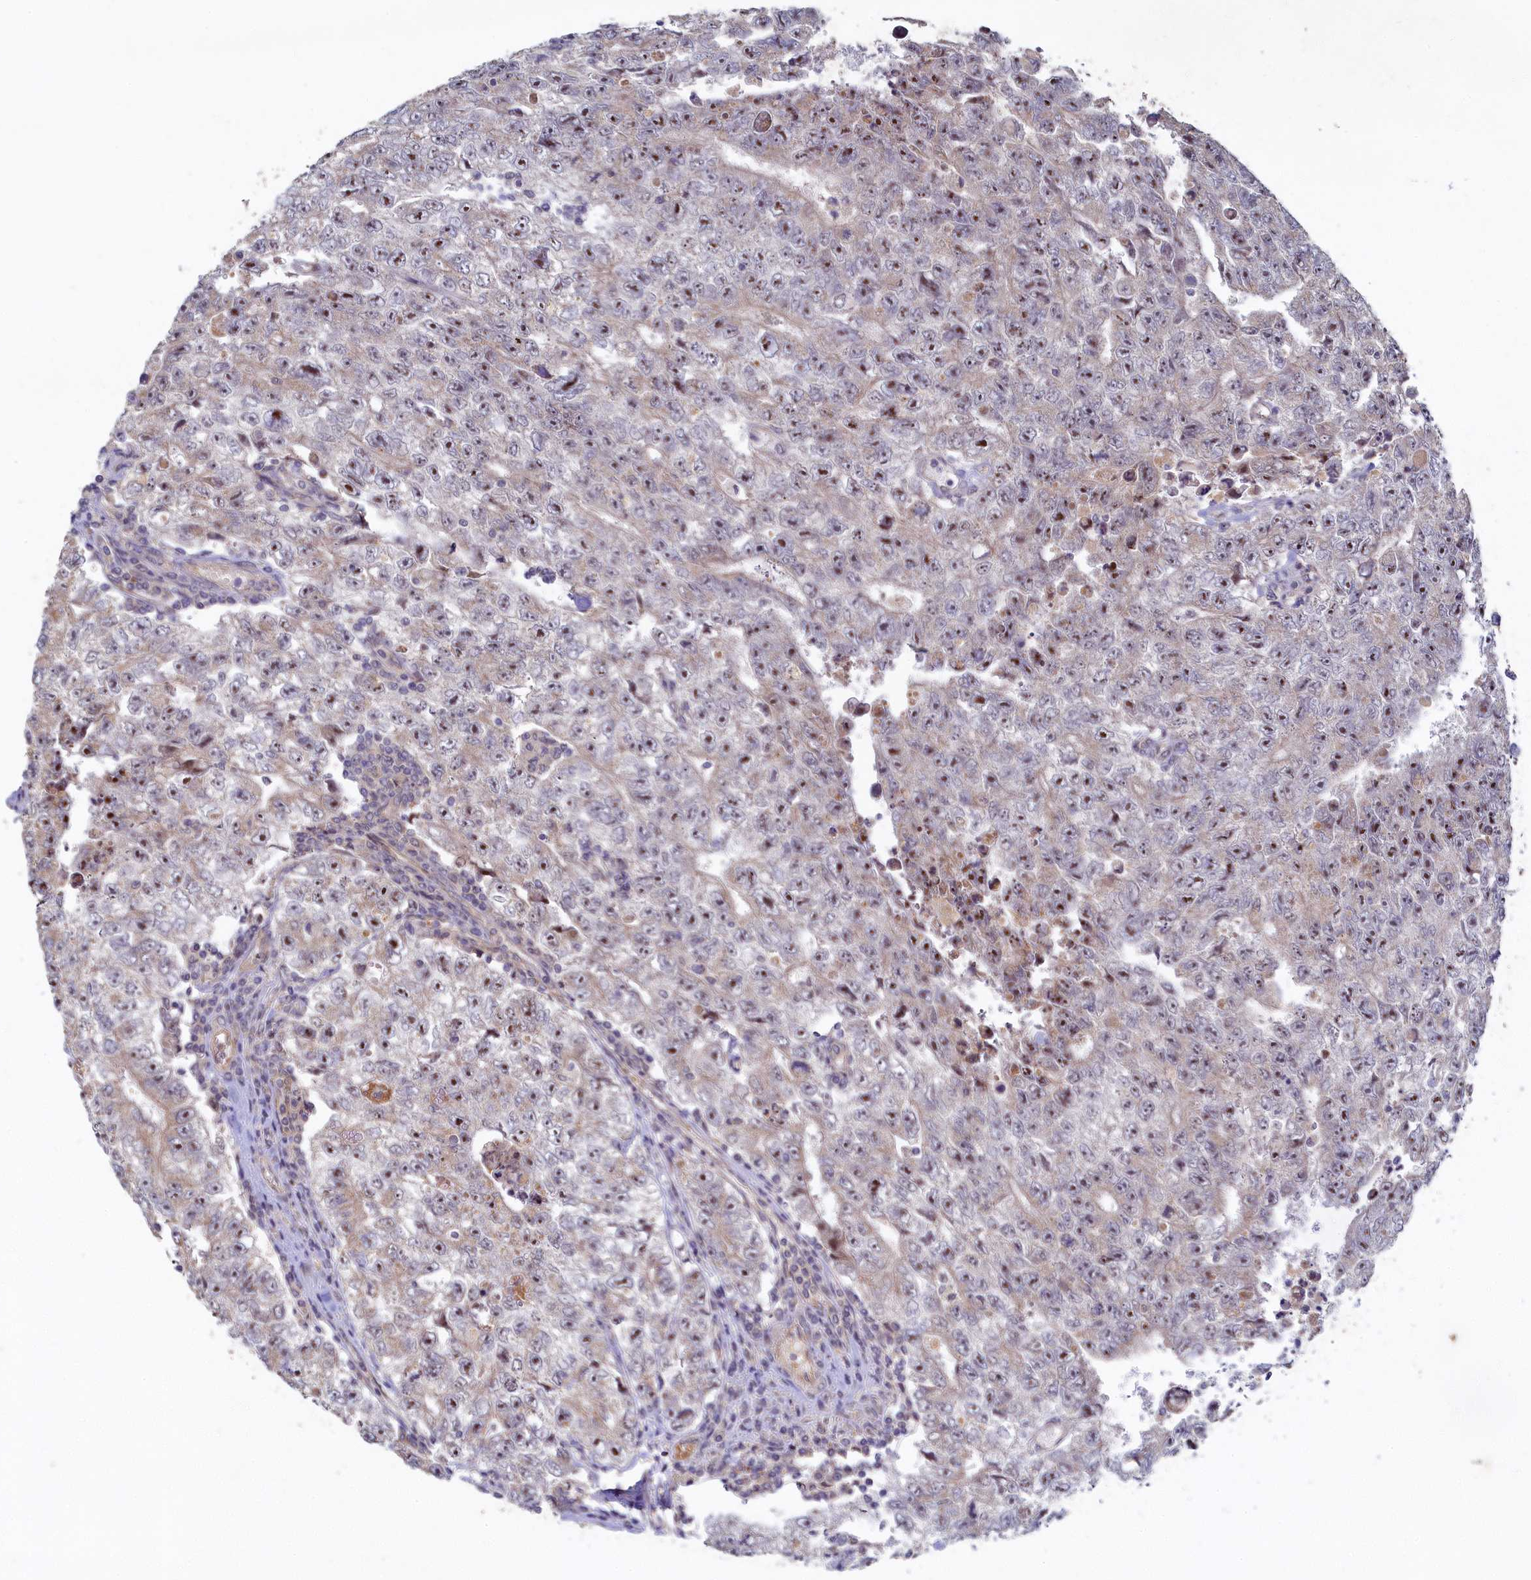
{"staining": {"intensity": "moderate", "quantity": "25%-75%", "location": "nuclear"}, "tissue": "testis cancer", "cell_type": "Tumor cells", "image_type": "cancer", "snomed": [{"axis": "morphology", "description": "Carcinoma, Embryonal, NOS"}, {"axis": "topography", "description": "Testis"}], "caption": "High-magnification brightfield microscopy of testis cancer (embryonal carcinoma) stained with DAB (3,3'-diaminobenzidine) (brown) and counterstained with hematoxylin (blue). tumor cells exhibit moderate nuclear staining is appreciated in about25%-75% of cells.", "gene": "CEP20", "patient": {"sex": "male", "age": 17}}